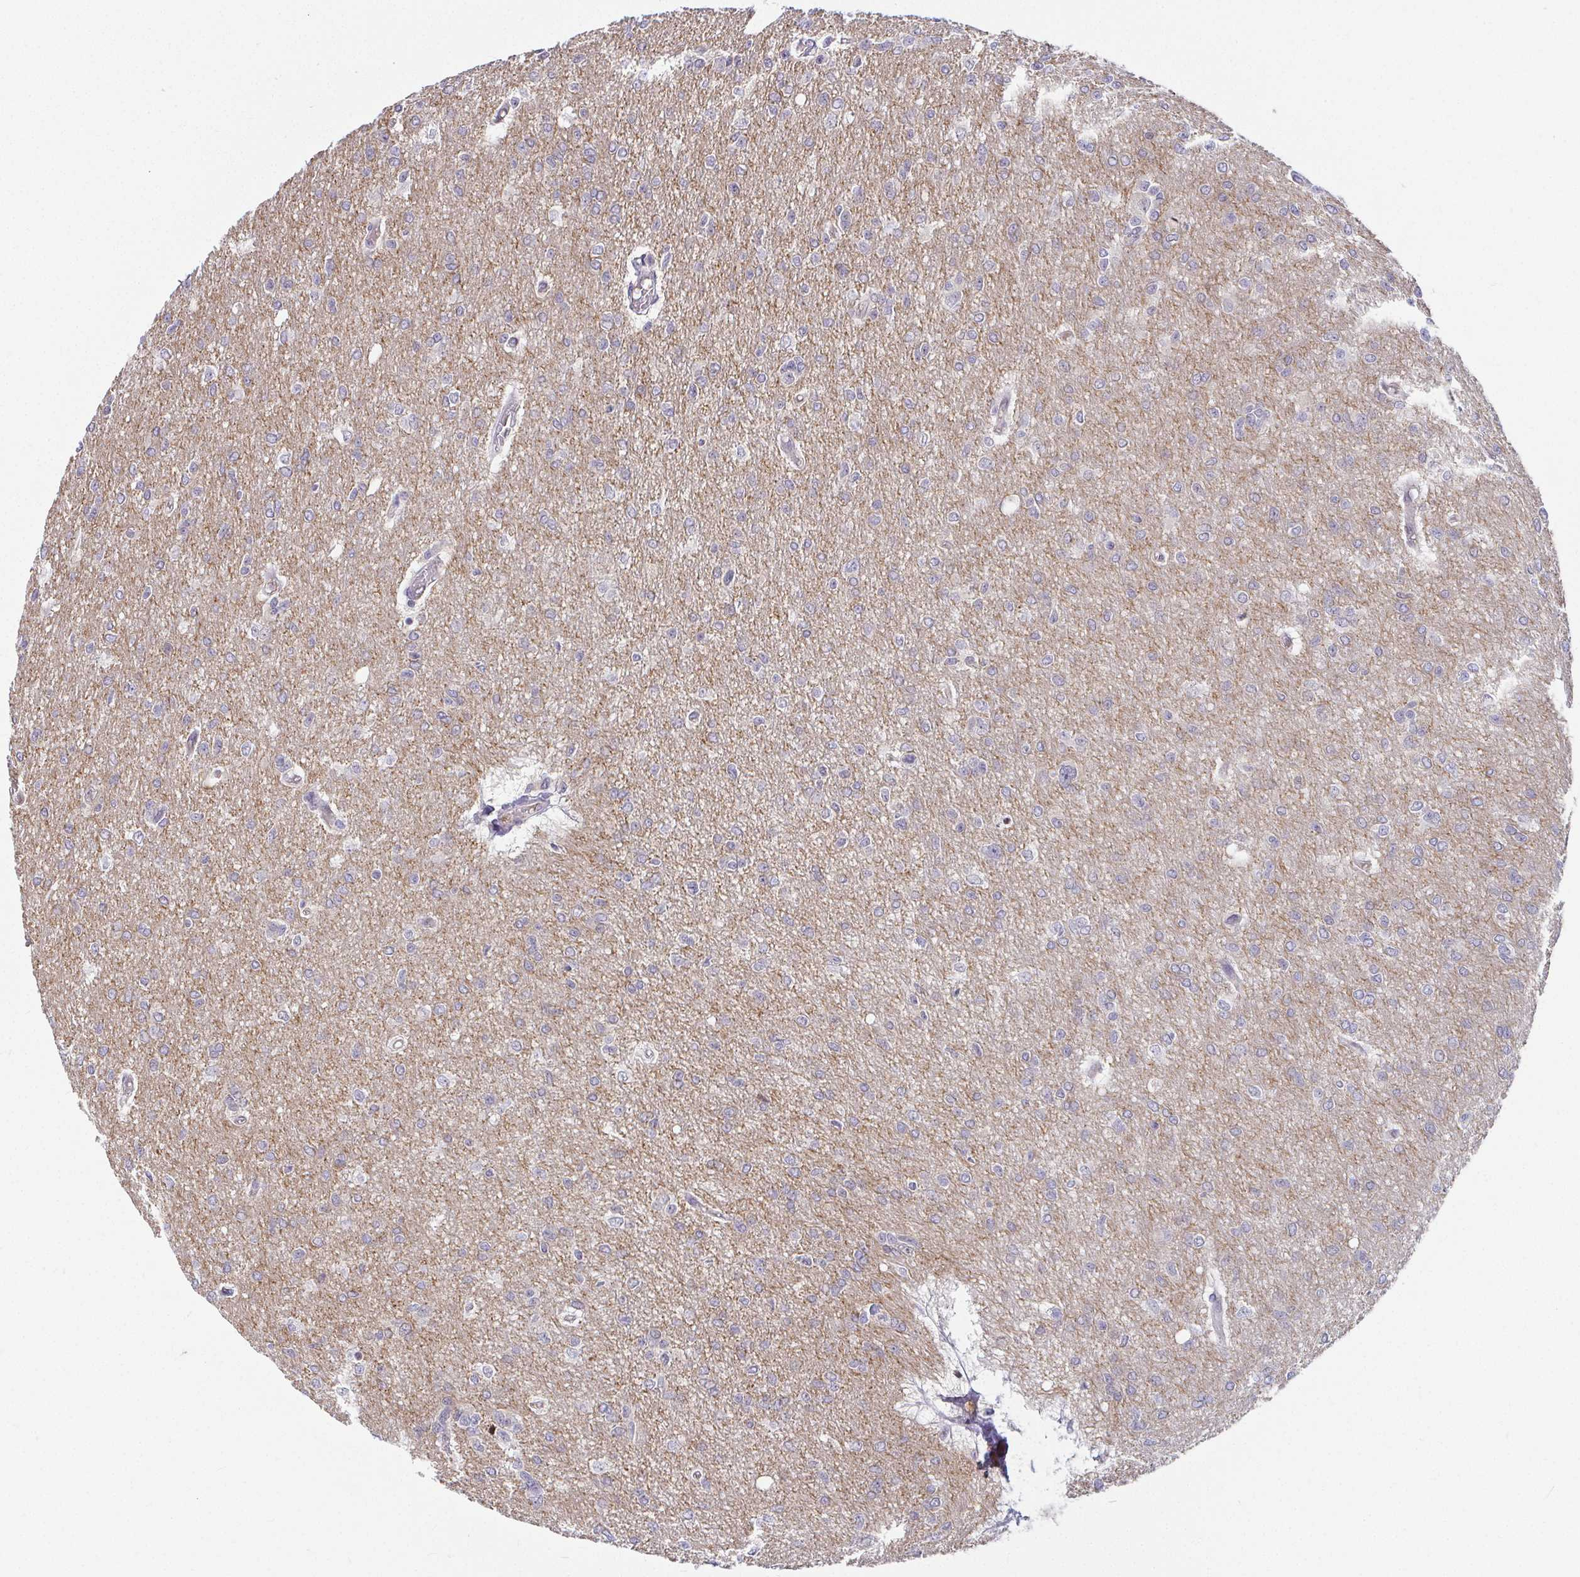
{"staining": {"intensity": "negative", "quantity": "none", "location": "none"}, "tissue": "glioma", "cell_type": "Tumor cells", "image_type": "cancer", "snomed": [{"axis": "morphology", "description": "Glioma, malignant, Low grade"}, {"axis": "topography", "description": "Brain"}], "caption": "The image demonstrates no significant positivity in tumor cells of glioma.", "gene": "ANK3", "patient": {"sex": "male", "age": 26}}